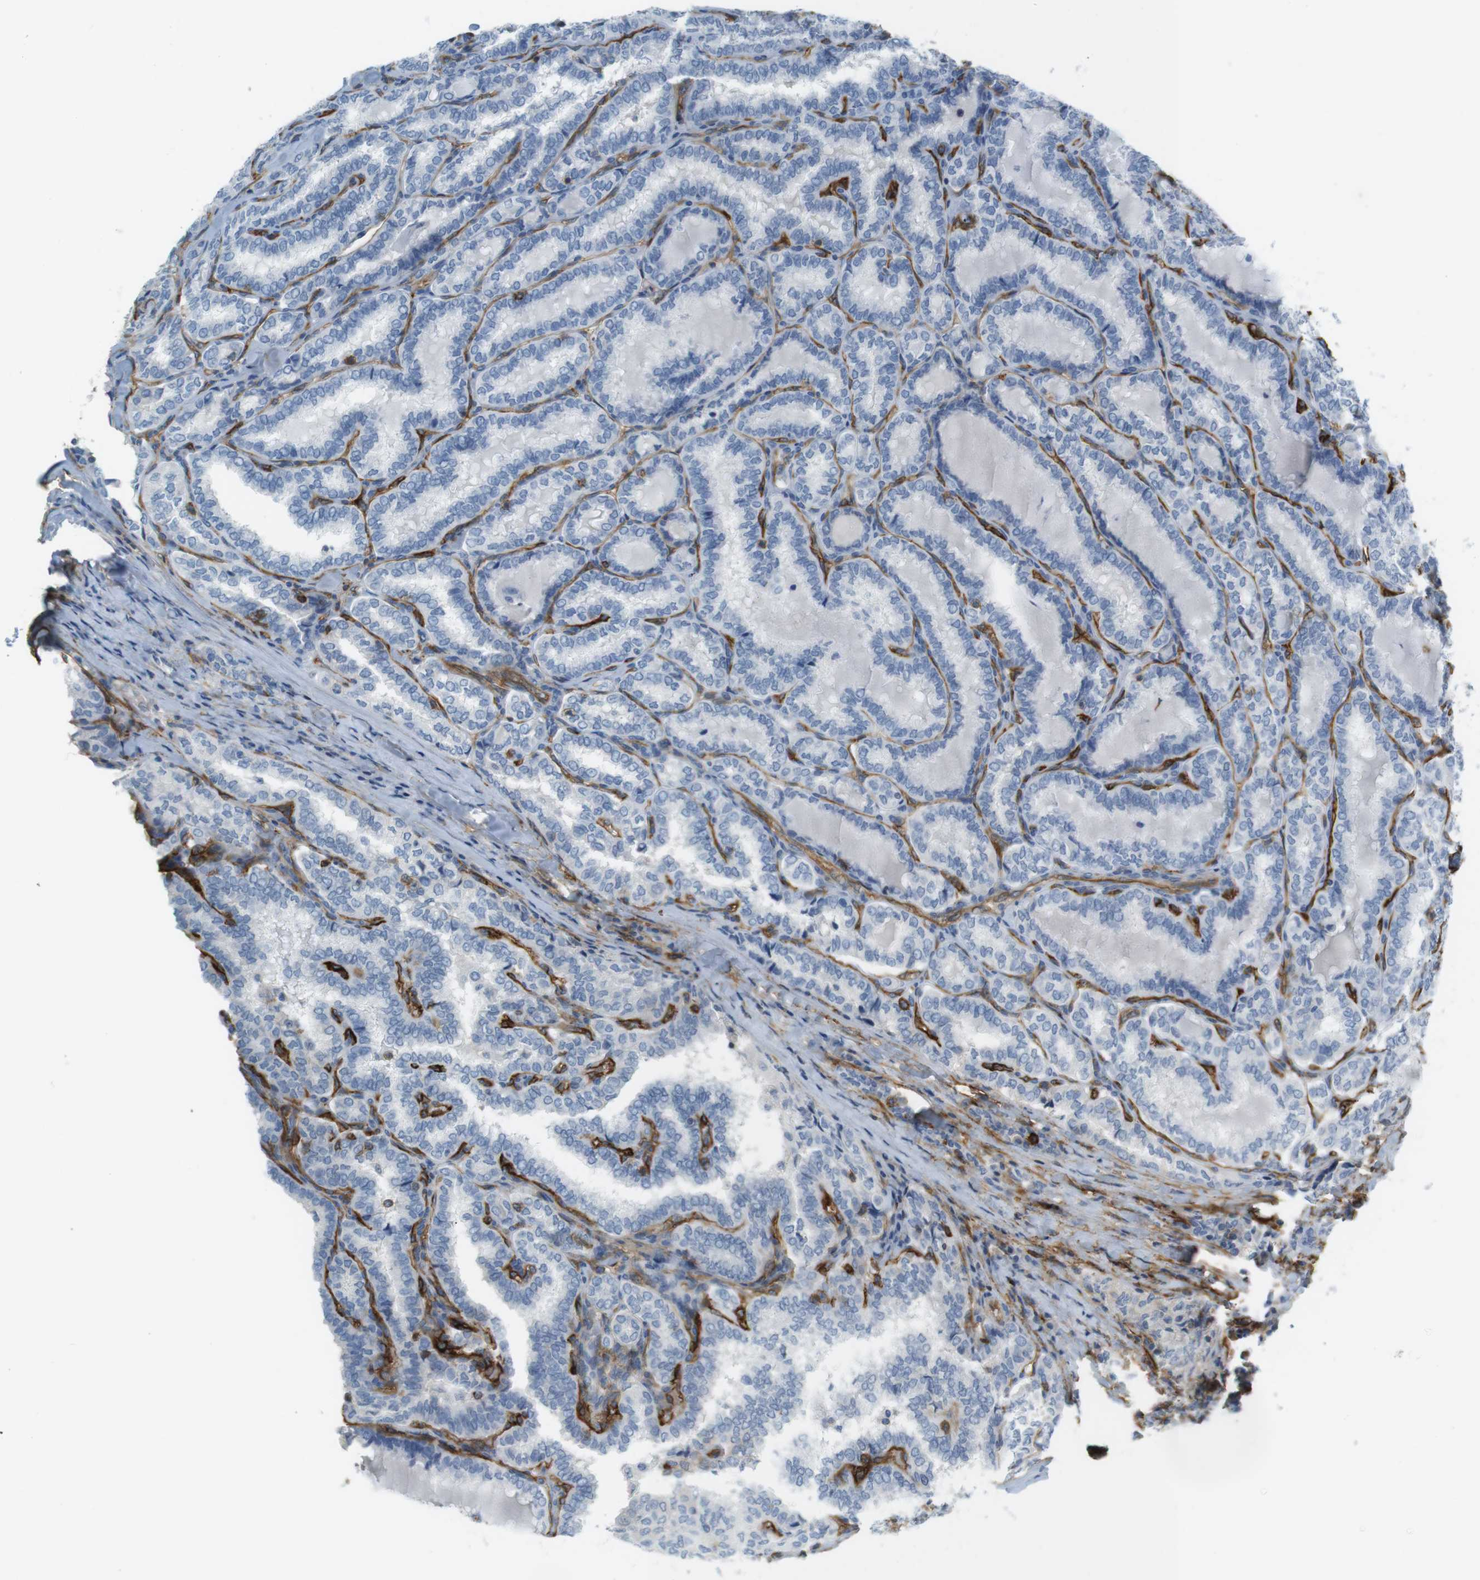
{"staining": {"intensity": "negative", "quantity": "none", "location": "none"}, "tissue": "thyroid cancer", "cell_type": "Tumor cells", "image_type": "cancer", "snomed": [{"axis": "morphology", "description": "Normal tissue, NOS"}, {"axis": "morphology", "description": "Papillary adenocarcinoma, NOS"}, {"axis": "topography", "description": "Thyroid gland"}], "caption": "DAB immunohistochemical staining of papillary adenocarcinoma (thyroid) reveals no significant expression in tumor cells. The staining was performed using DAB (3,3'-diaminobenzidine) to visualize the protein expression in brown, while the nuclei were stained in blue with hematoxylin (Magnification: 20x).", "gene": "F2R", "patient": {"sex": "female", "age": 30}}